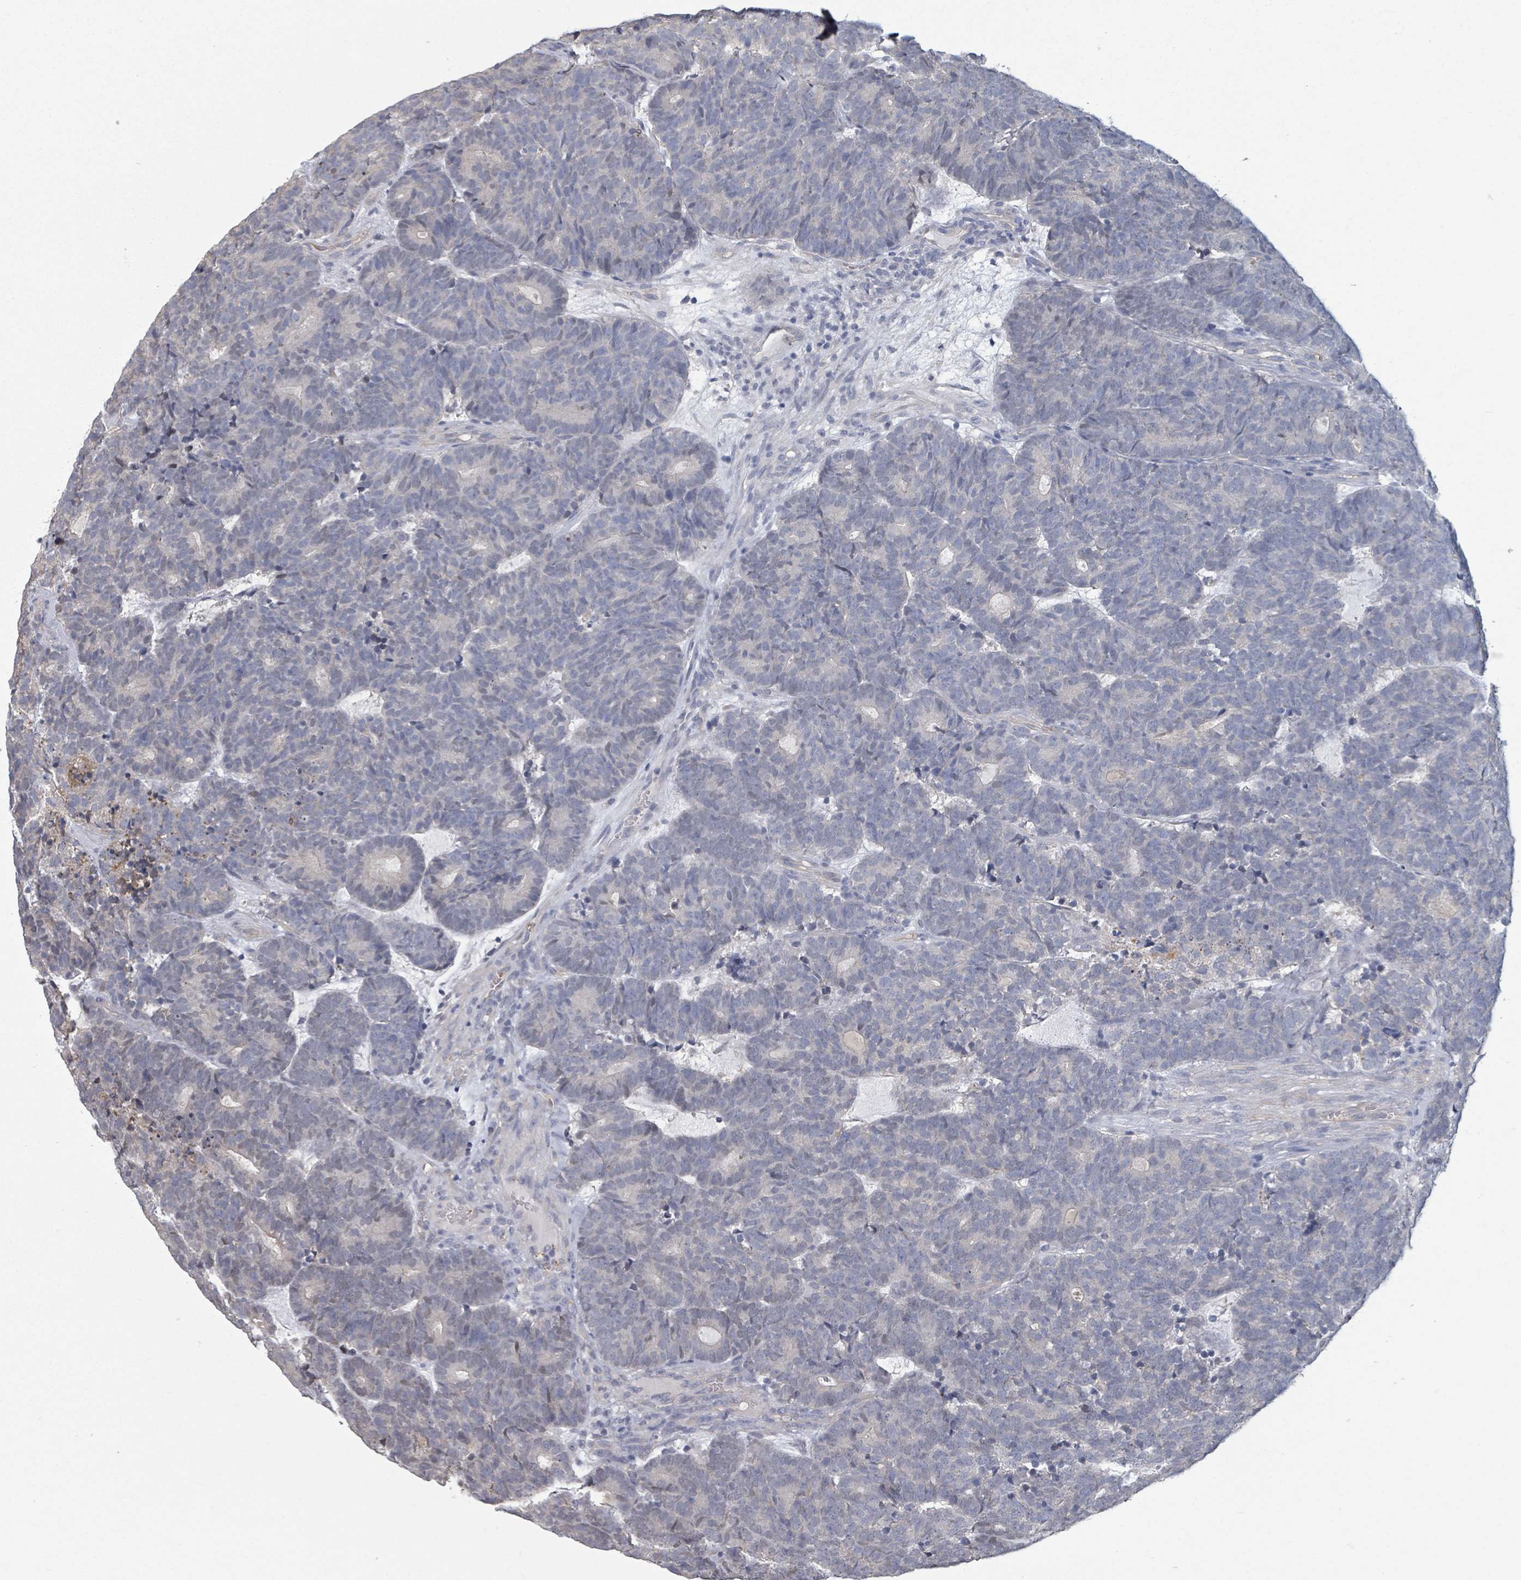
{"staining": {"intensity": "negative", "quantity": "none", "location": "none"}, "tissue": "head and neck cancer", "cell_type": "Tumor cells", "image_type": "cancer", "snomed": [{"axis": "morphology", "description": "Adenocarcinoma, NOS"}, {"axis": "topography", "description": "Head-Neck"}], "caption": "The immunohistochemistry histopathology image has no significant positivity in tumor cells of head and neck cancer tissue.", "gene": "PLAUR", "patient": {"sex": "female", "age": 81}}